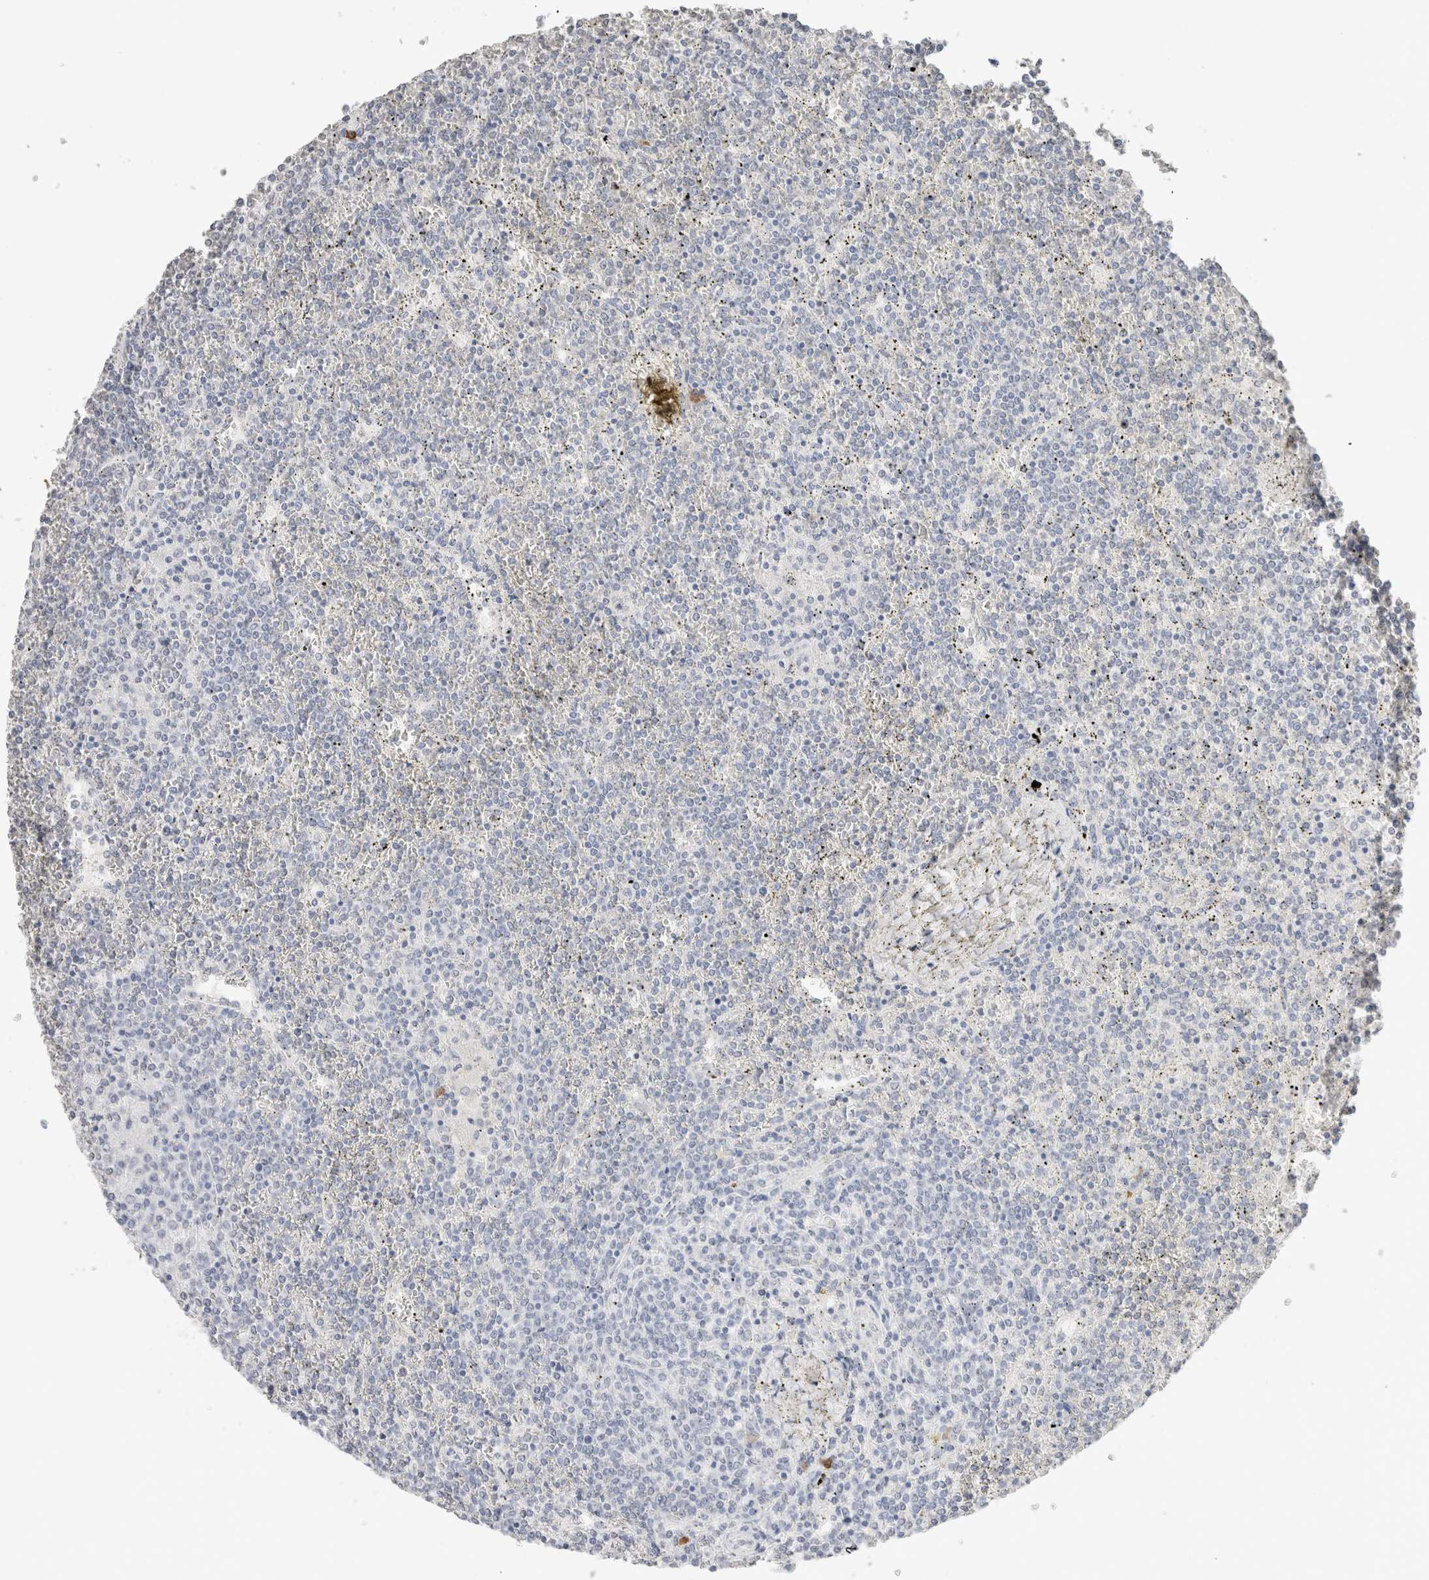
{"staining": {"intensity": "negative", "quantity": "none", "location": "none"}, "tissue": "lymphoma", "cell_type": "Tumor cells", "image_type": "cancer", "snomed": [{"axis": "morphology", "description": "Malignant lymphoma, non-Hodgkin's type, Low grade"}, {"axis": "topography", "description": "Spleen"}], "caption": "Tumor cells are negative for protein expression in human lymphoma. Nuclei are stained in blue.", "gene": "CD80", "patient": {"sex": "female", "age": 19}}